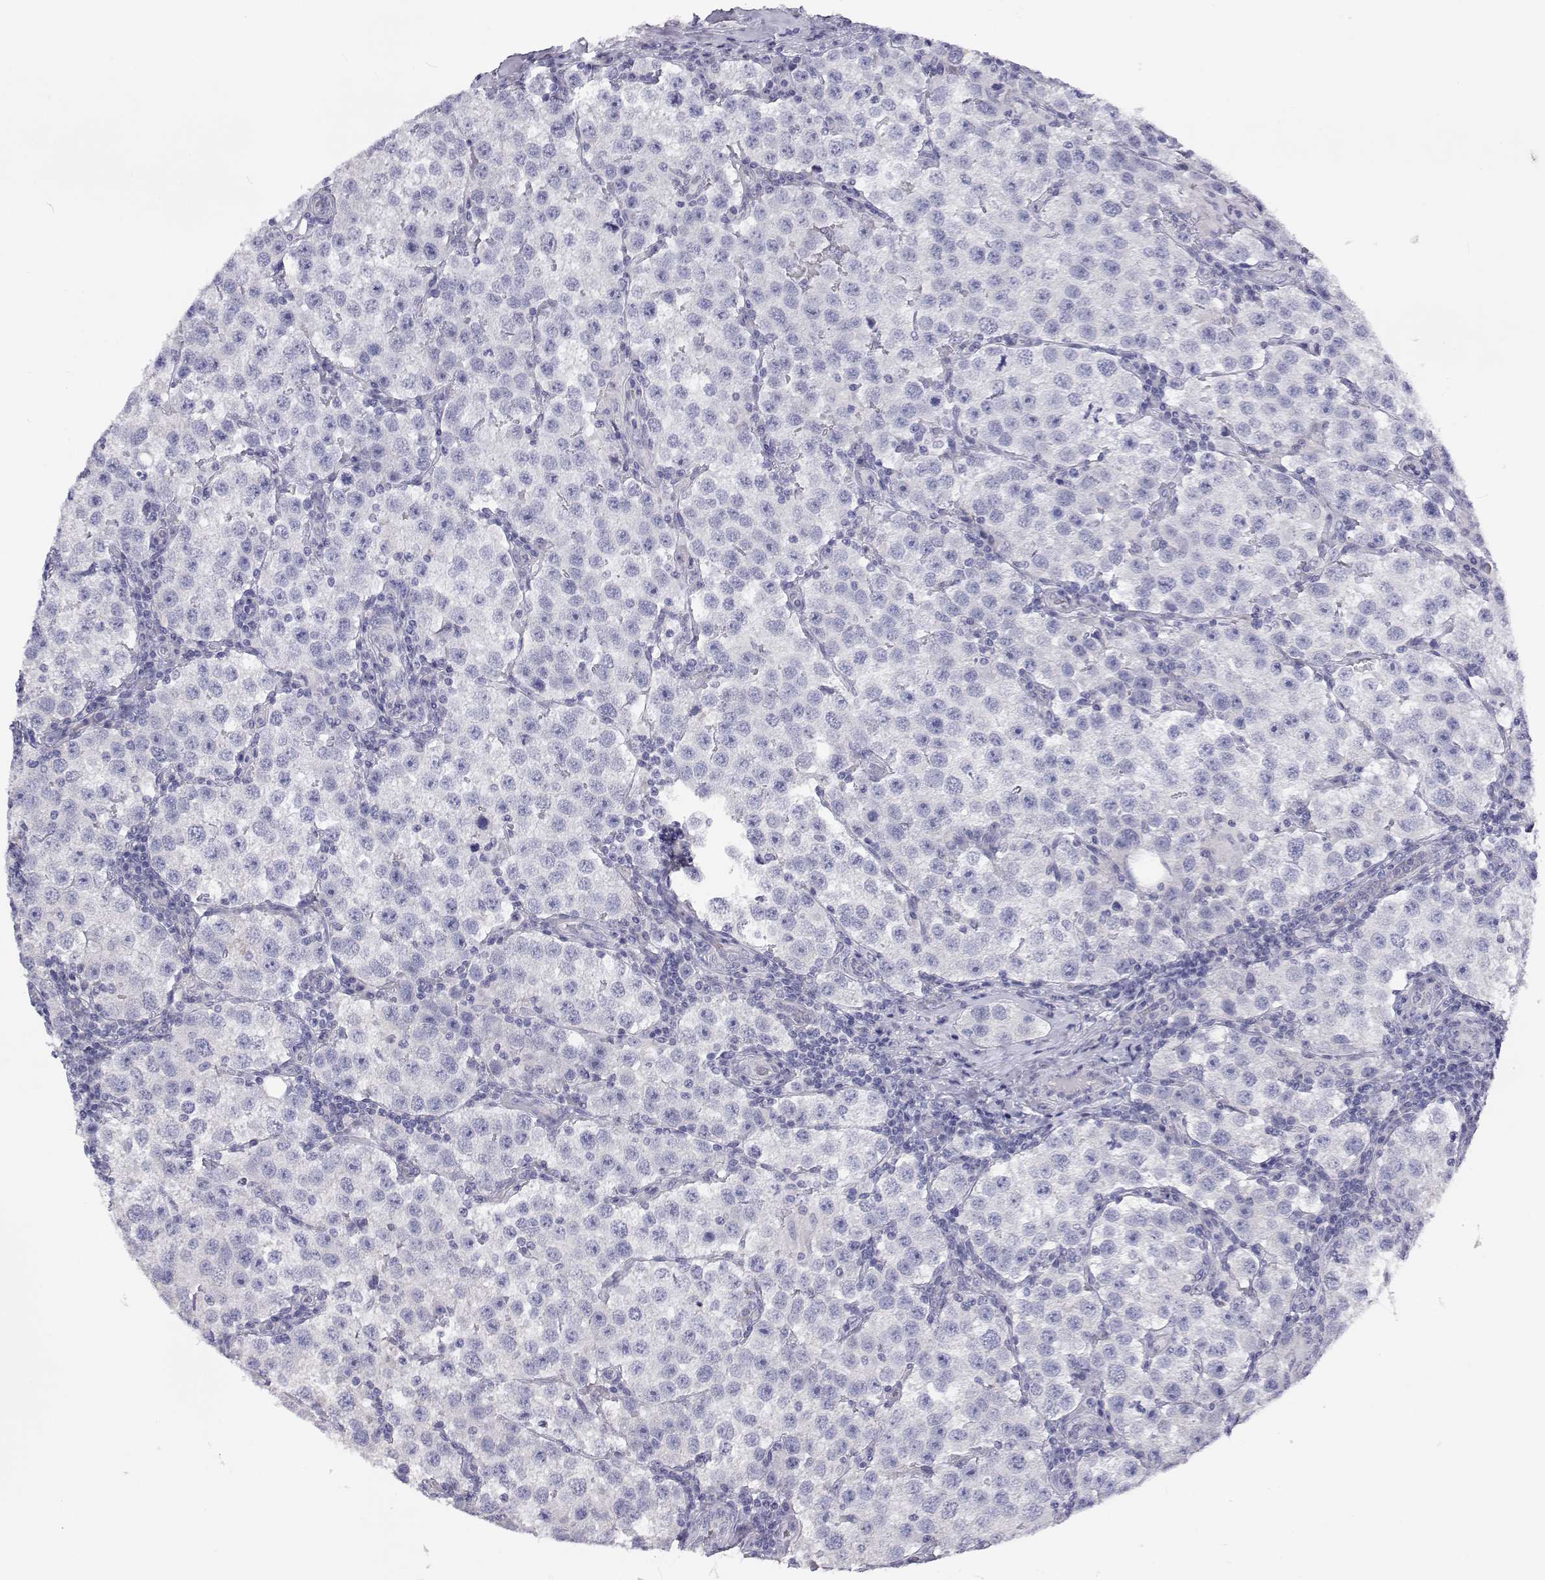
{"staining": {"intensity": "negative", "quantity": "none", "location": "none"}, "tissue": "testis cancer", "cell_type": "Tumor cells", "image_type": "cancer", "snomed": [{"axis": "morphology", "description": "Seminoma, NOS"}, {"axis": "topography", "description": "Testis"}], "caption": "This is a photomicrograph of immunohistochemistry staining of testis cancer, which shows no staining in tumor cells.", "gene": "ANKRD65", "patient": {"sex": "male", "age": 37}}